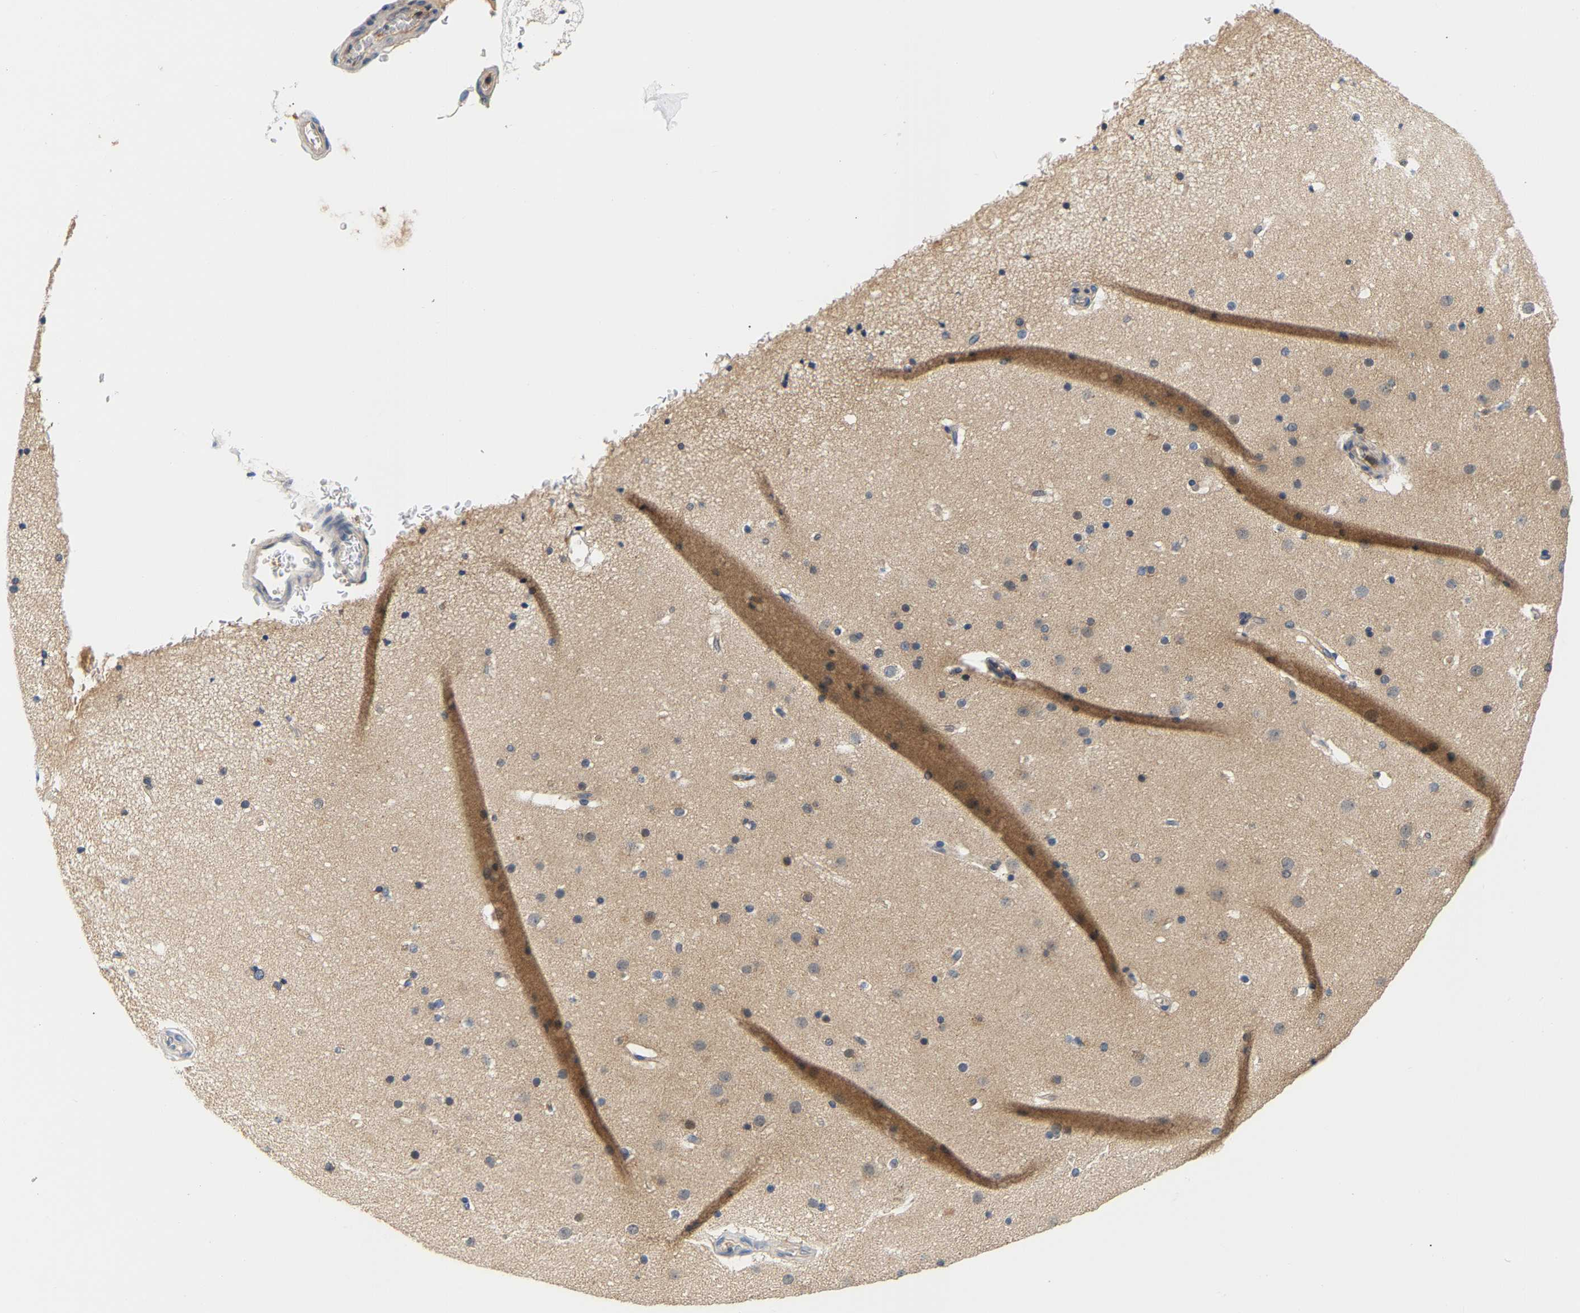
{"staining": {"intensity": "weak", "quantity": "<25%", "location": "cytoplasmic/membranous"}, "tissue": "cerebral cortex", "cell_type": "Endothelial cells", "image_type": "normal", "snomed": [{"axis": "morphology", "description": "Normal tissue, NOS"}, {"axis": "topography", "description": "Cerebral cortex"}], "caption": "Histopathology image shows no significant protein positivity in endothelial cells of benign cerebral cortex.", "gene": "PPID", "patient": {"sex": "male", "age": 57}}